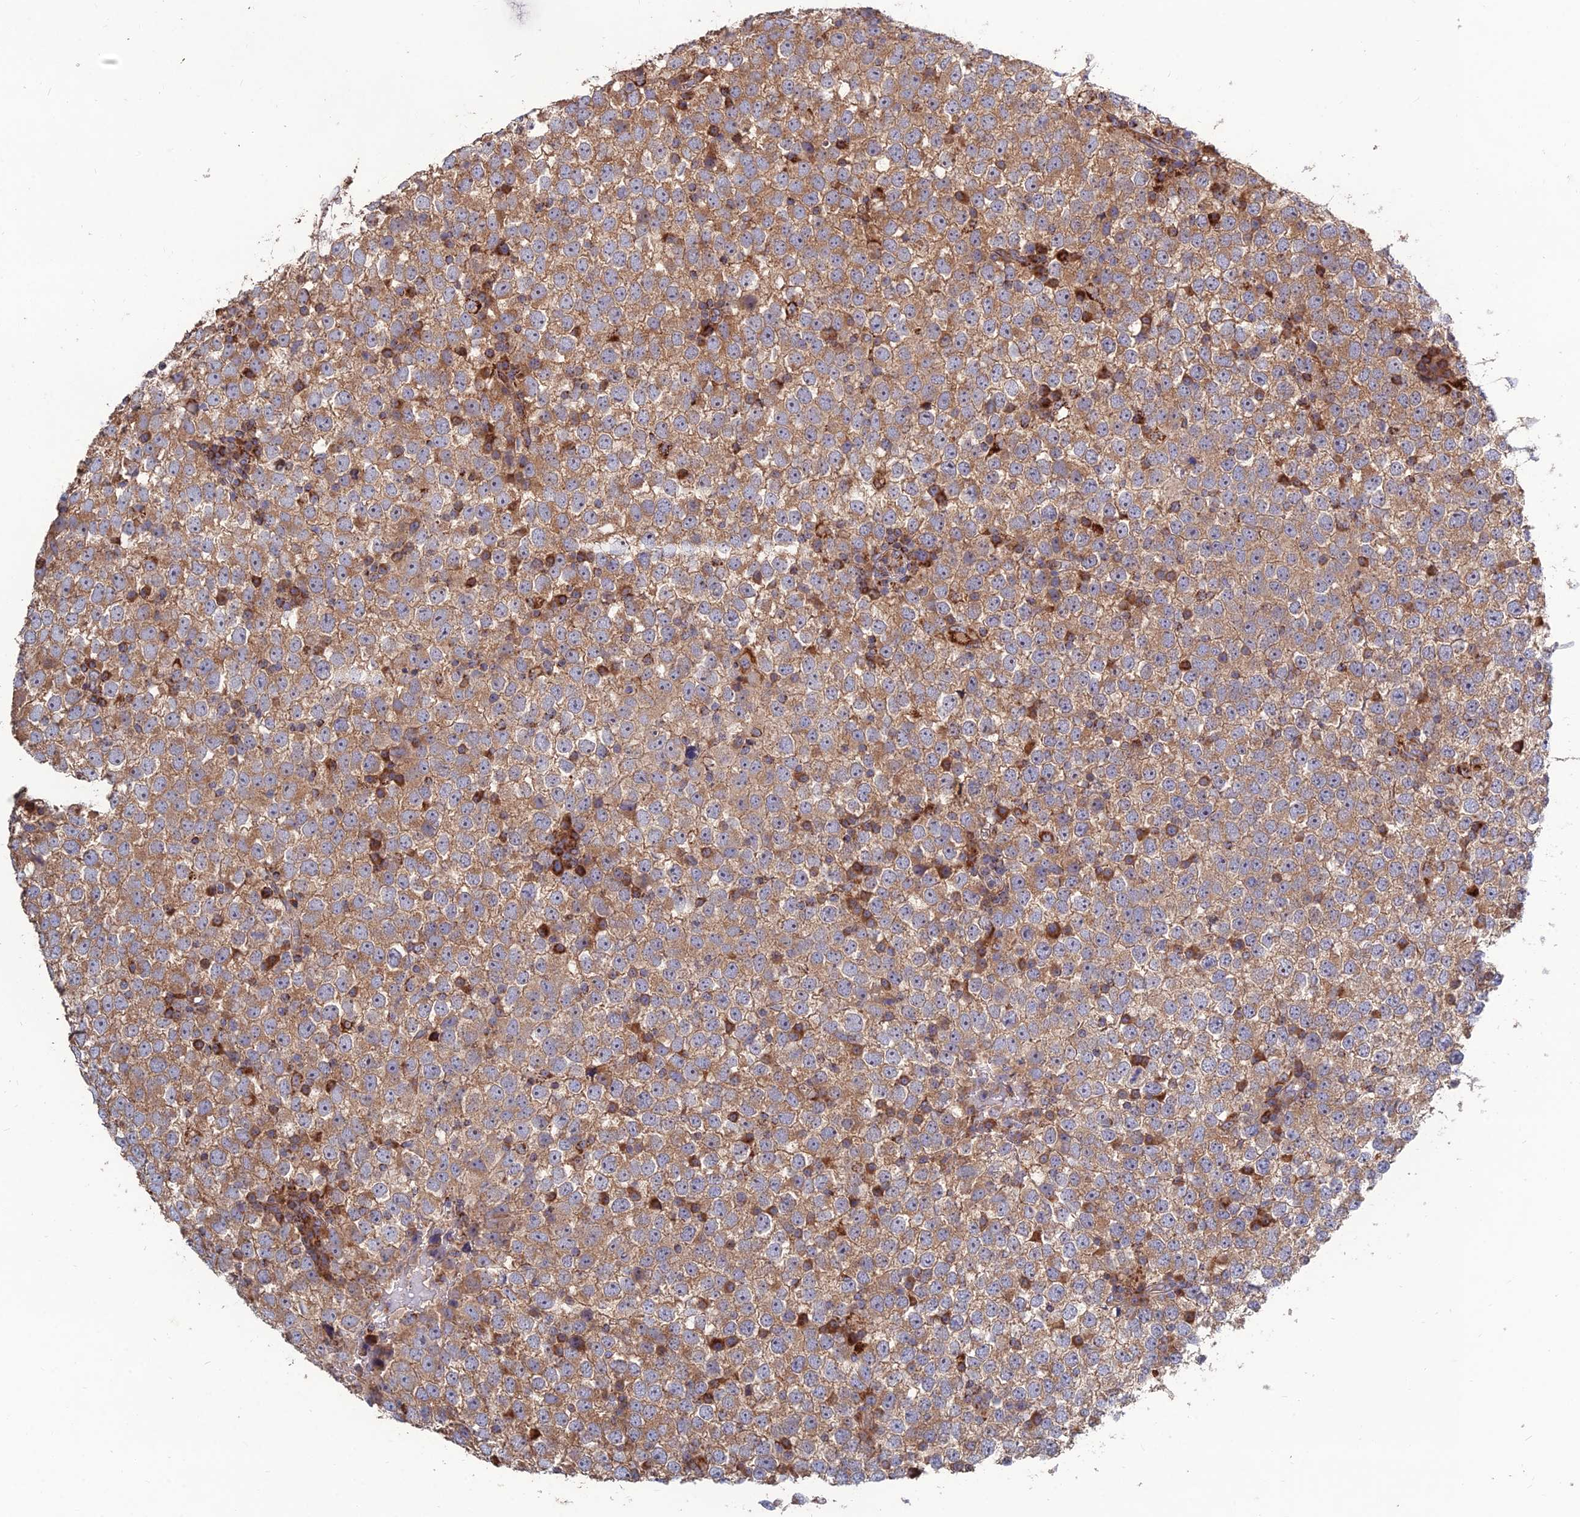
{"staining": {"intensity": "moderate", "quantity": ">75%", "location": "cytoplasmic/membranous"}, "tissue": "testis cancer", "cell_type": "Tumor cells", "image_type": "cancer", "snomed": [{"axis": "morphology", "description": "Seminoma, NOS"}, {"axis": "topography", "description": "Testis"}], "caption": "Tumor cells reveal medium levels of moderate cytoplasmic/membranous staining in approximately >75% of cells in human testis seminoma.", "gene": "RIC8B", "patient": {"sex": "male", "age": 65}}